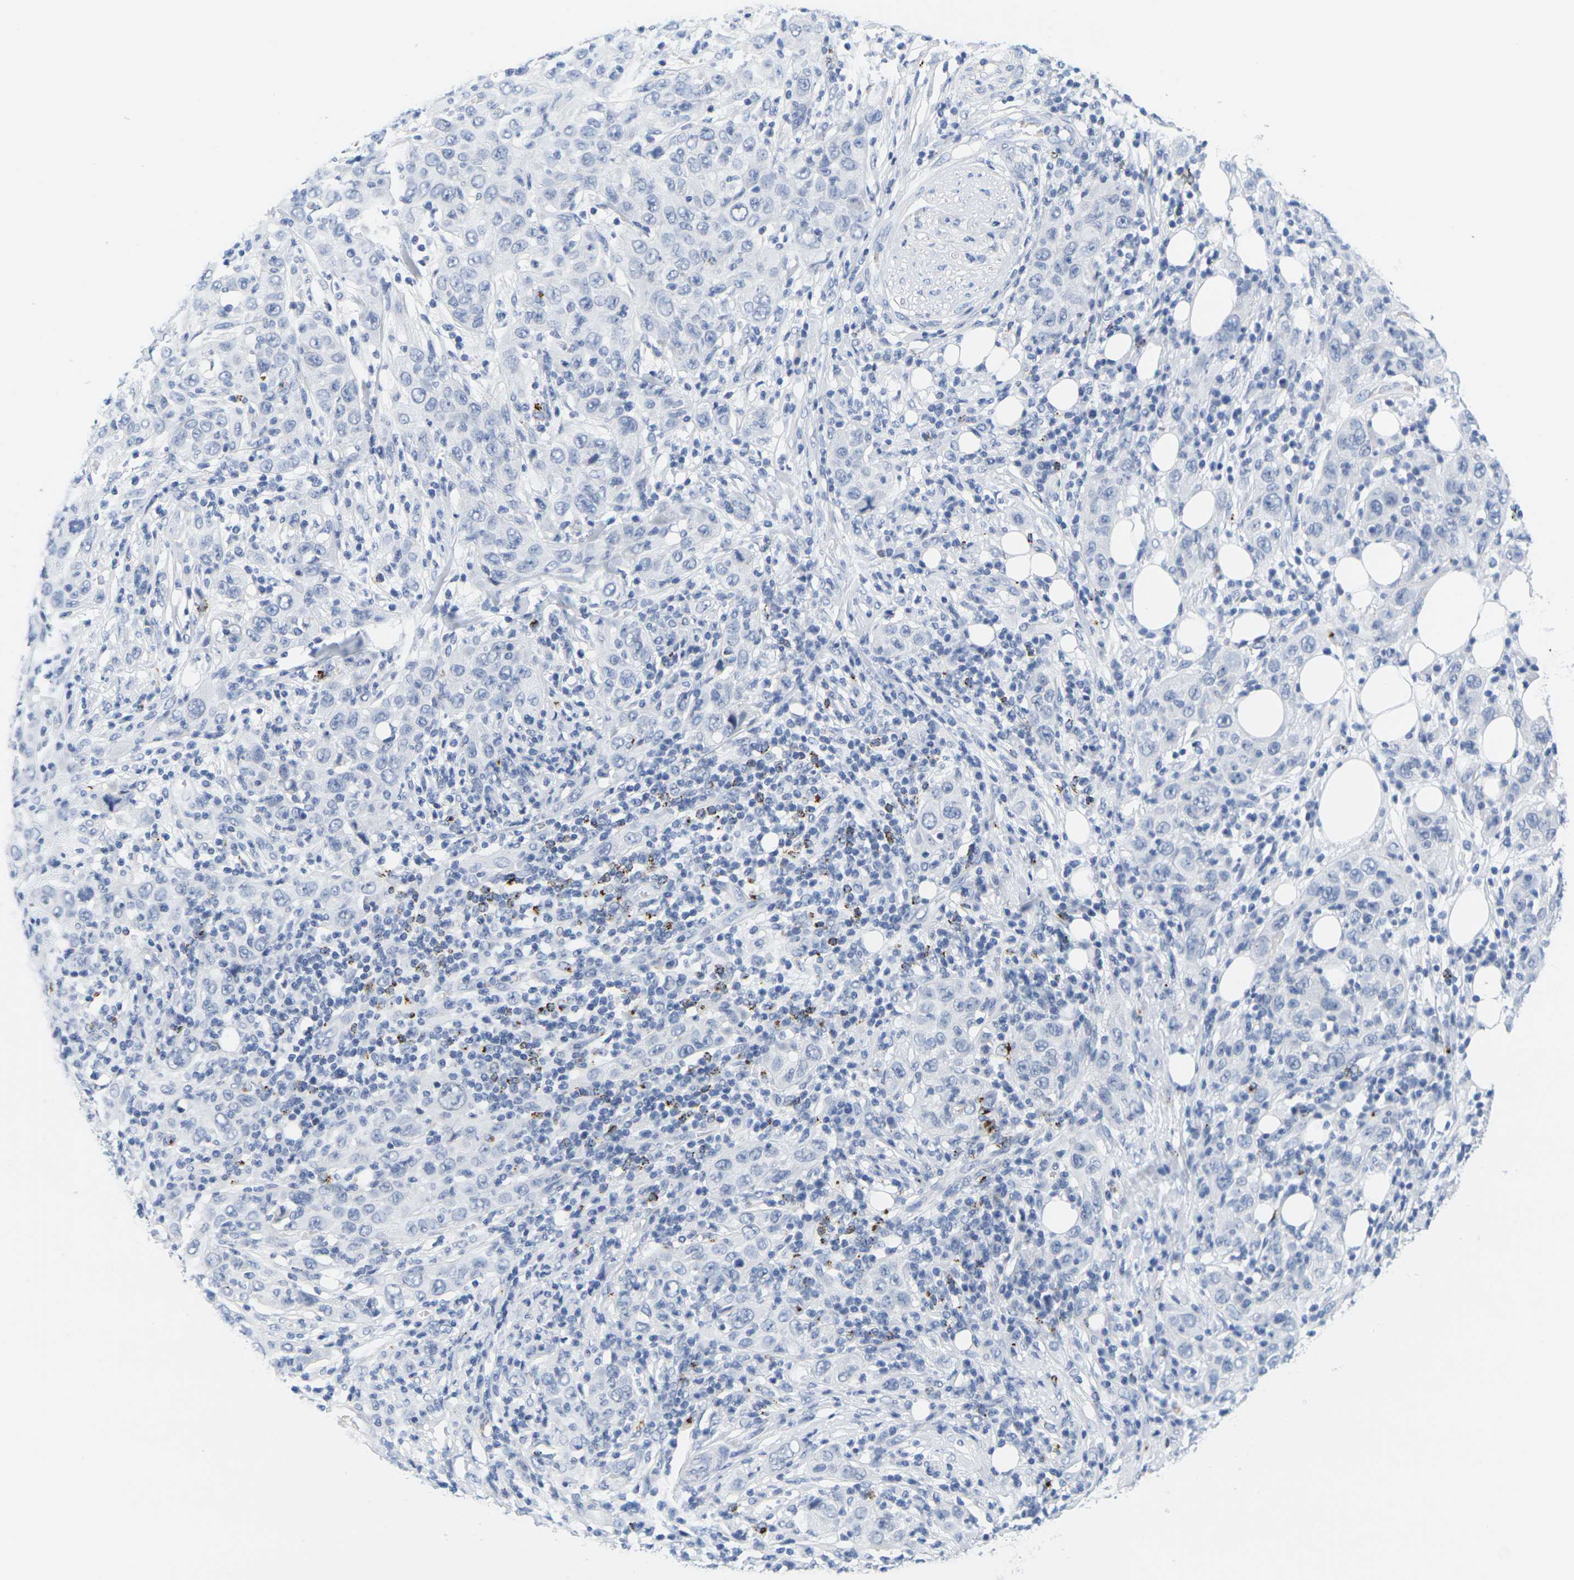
{"staining": {"intensity": "negative", "quantity": "none", "location": "none"}, "tissue": "skin cancer", "cell_type": "Tumor cells", "image_type": "cancer", "snomed": [{"axis": "morphology", "description": "Squamous cell carcinoma, NOS"}, {"axis": "topography", "description": "Skin"}], "caption": "Skin cancer (squamous cell carcinoma) was stained to show a protein in brown. There is no significant expression in tumor cells.", "gene": "HLA-DOB", "patient": {"sex": "female", "age": 88}}